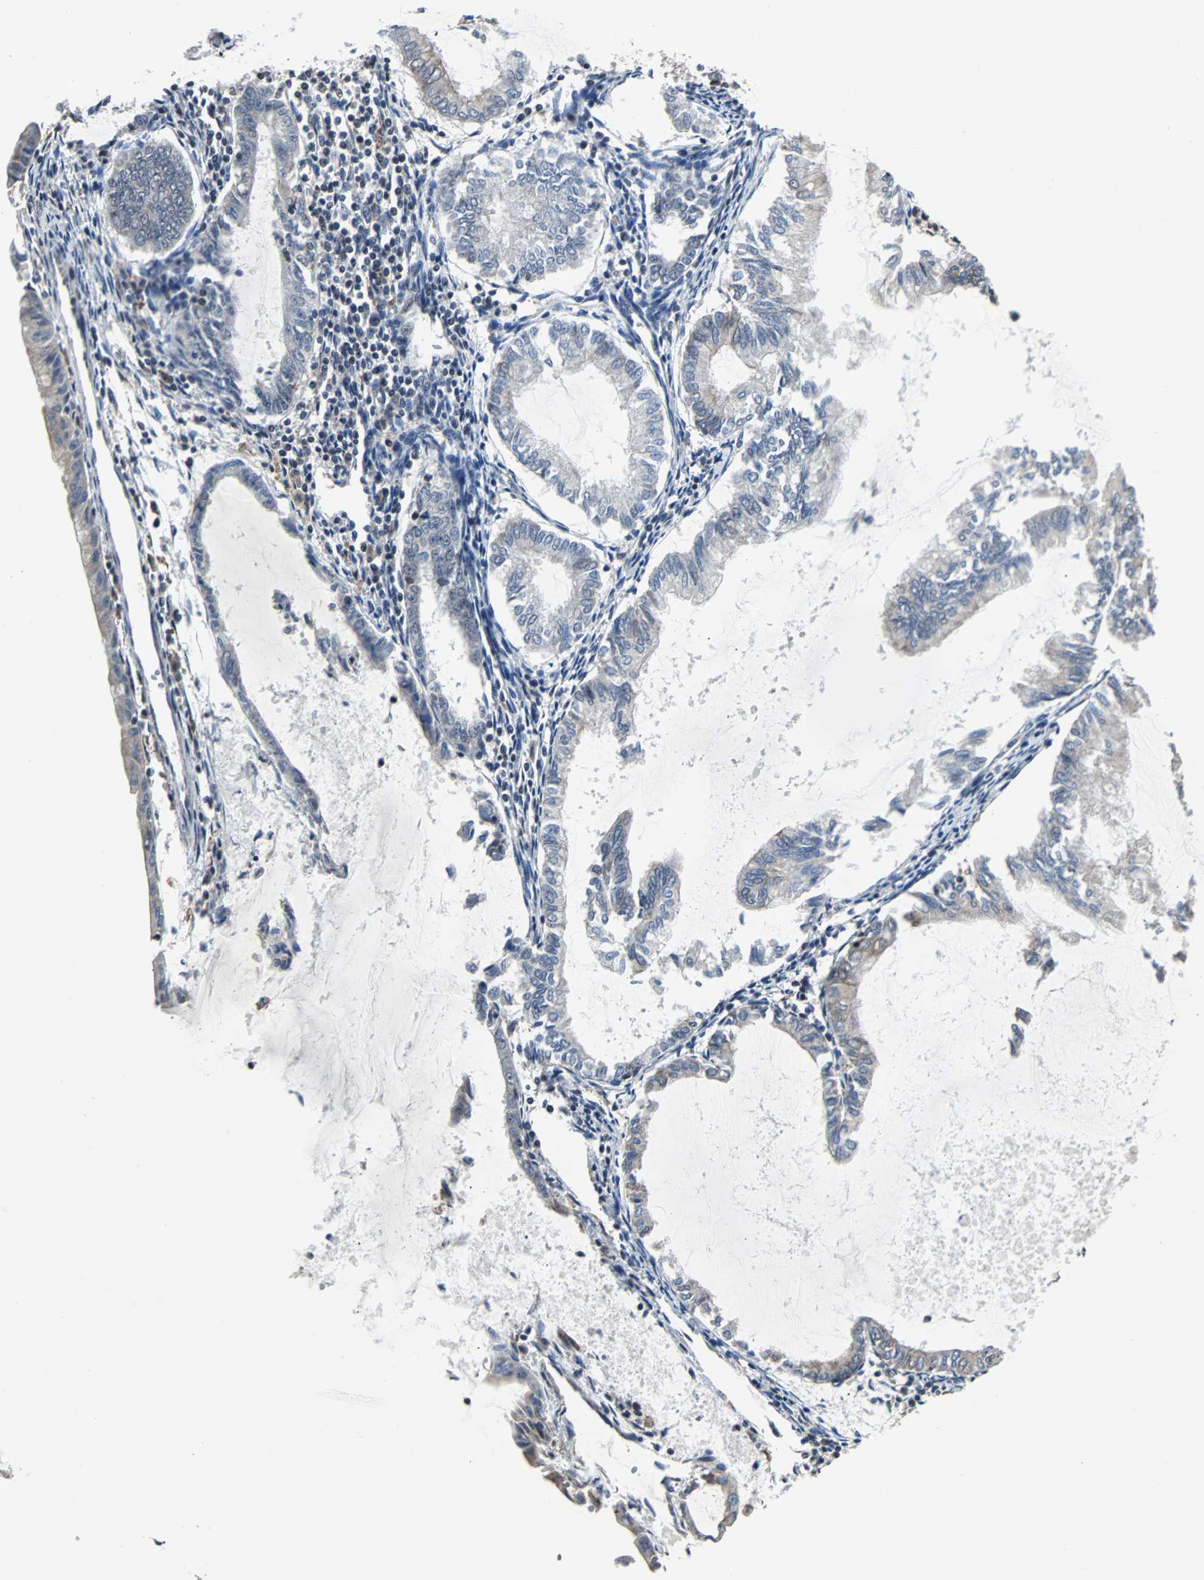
{"staining": {"intensity": "weak", "quantity": "25%-75%", "location": "cytoplasmic/membranous"}, "tissue": "endometrial cancer", "cell_type": "Tumor cells", "image_type": "cancer", "snomed": [{"axis": "morphology", "description": "Adenocarcinoma, NOS"}, {"axis": "topography", "description": "Endometrium"}], "caption": "Immunohistochemical staining of human endometrial cancer demonstrates weak cytoplasmic/membranous protein positivity in about 25%-75% of tumor cells. (IHC, brightfield microscopy, high magnification).", "gene": "TERF2IP", "patient": {"sex": "female", "age": 86}}